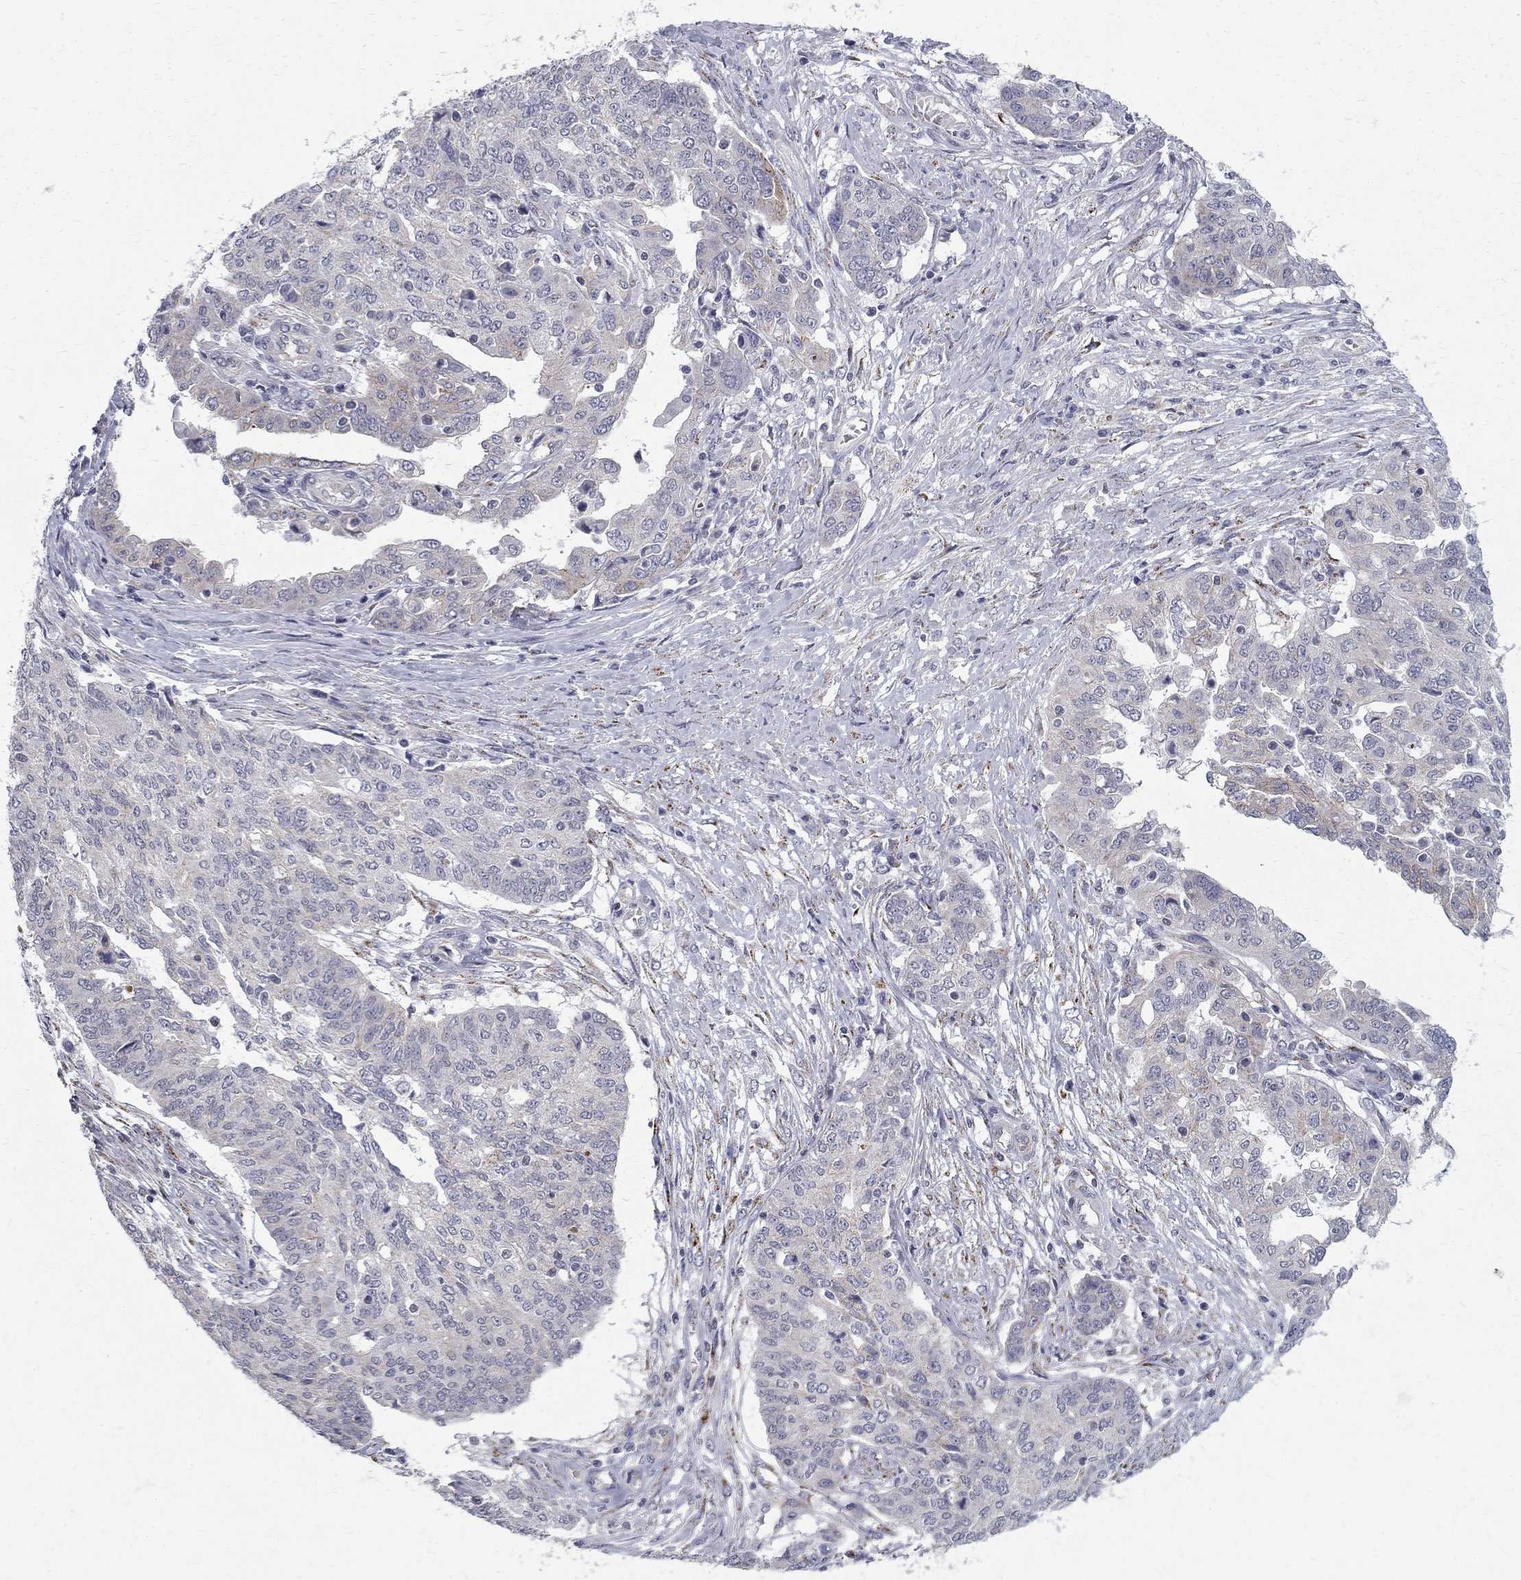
{"staining": {"intensity": "negative", "quantity": "none", "location": "none"}, "tissue": "ovarian cancer", "cell_type": "Tumor cells", "image_type": "cancer", "snomed": [{"axis": "morphology", "description": "Cystadenocarcinoma, serous, NOS"}, {"axis": "topography", "description": "Ovary"}], "caption": "Immunohistochemical staining of human ovarian cancer (serous cystadenocarcinoma) displays no significant expression in tumor cells. (DAB (3,3'-diaminobenzidine) immunohistochemistry (IHC) with hematoxylin counter stain).", "gene": "CLIC6", "patient": {"sex": "female", "age": 67}}